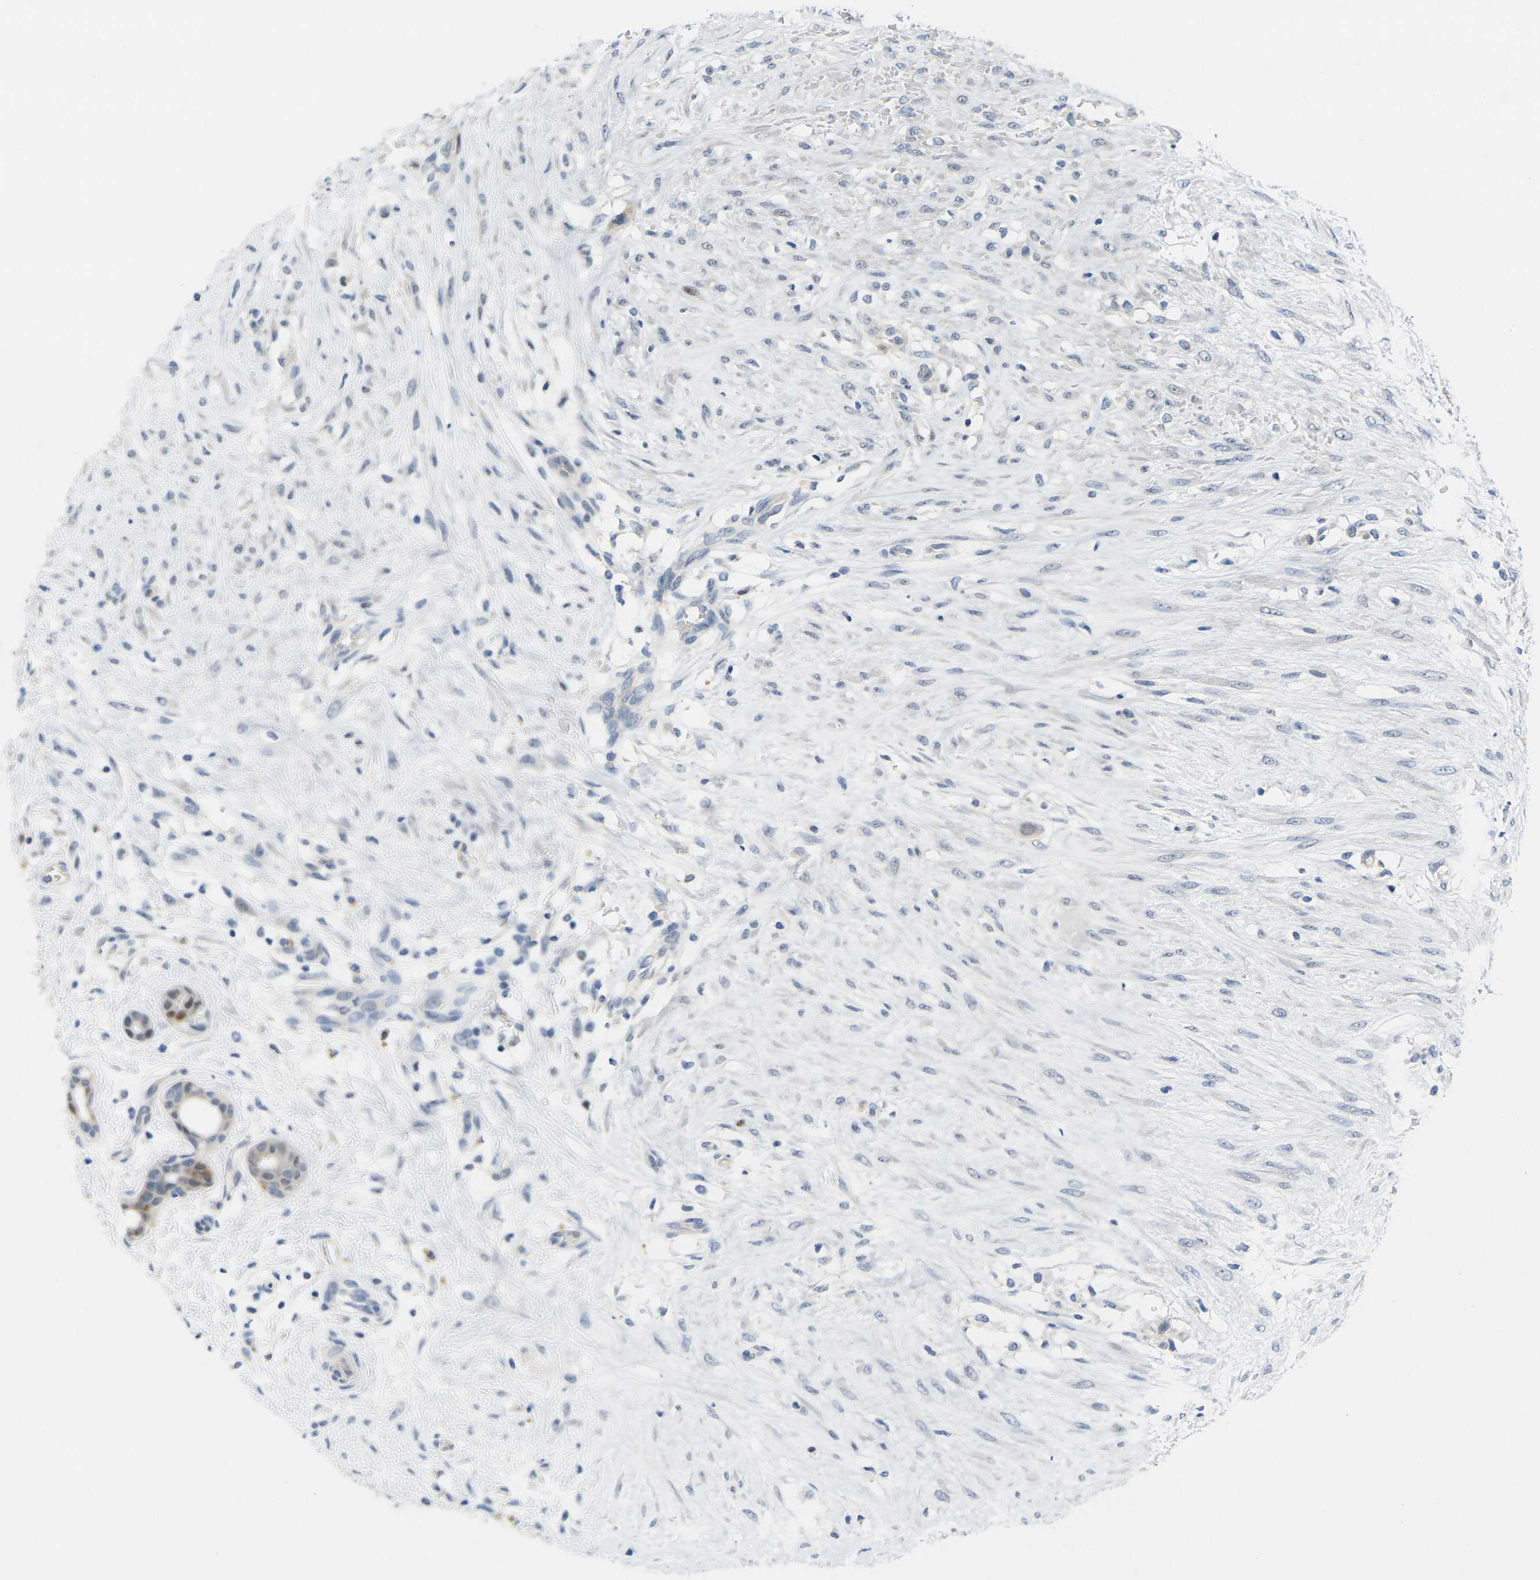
{"staining": {"intensity": "moderate", "quantity": "<25%", "location": "cytoplasmic/membranous,nuclear"}, "tissue": "breast cancer", "cell_type": "Tumor cells", "image_type": "cancer", "snomed": [{"axis": "morphology", "description": "Duct carcinoma"}, {"axis": "topography", "description": "Breast"}], "caption": "There is low levels of moderate cytoplasmic/membranous and nuclear expression in tumor cells of invasive ductal carcinoma (breast), as demonstrated by immunohistochemical staining (brown color).", "gene": "CDK2", "patient": {"sex": "female", "age": 40}}